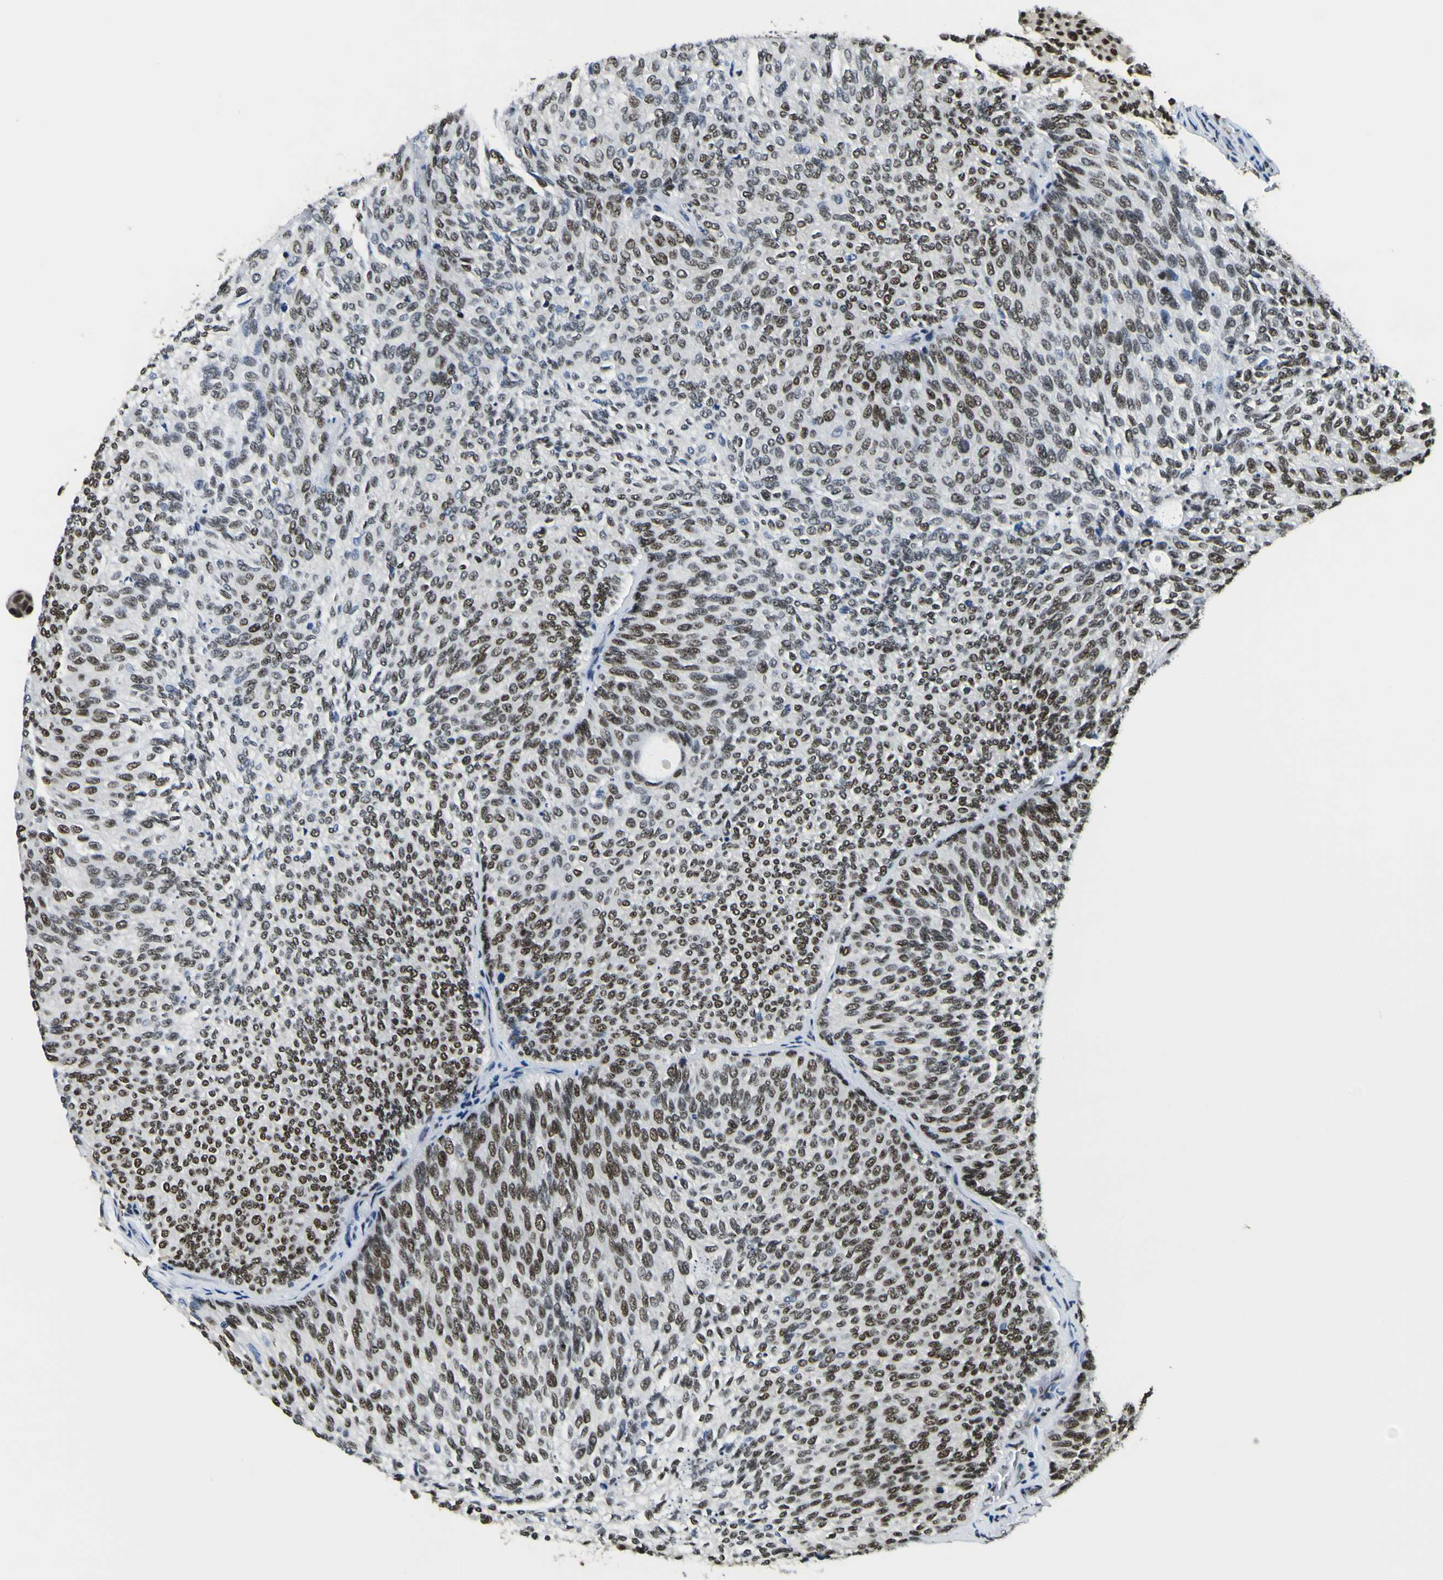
{"staining": {"intensity": "strong", "quantity": ">75%", "location": "nuclear"}, "tissue": "urothelial cancer", "cell_type": "Tumor cells", "image_type": "cancer", "snomed": [{"axis": "morphology", "description": "Urothelial carcinoma, Low grade"}, {"axis": "topography", "description": "Urinary bladder"}], "caption": "Immunohistochemical staining of low-grade urothelial carcinoma shows strong nuclear protein staining in approximately >75% of tumor cells.", "gene": "SP1", "patient": {"sex": "female", "age": 79}}